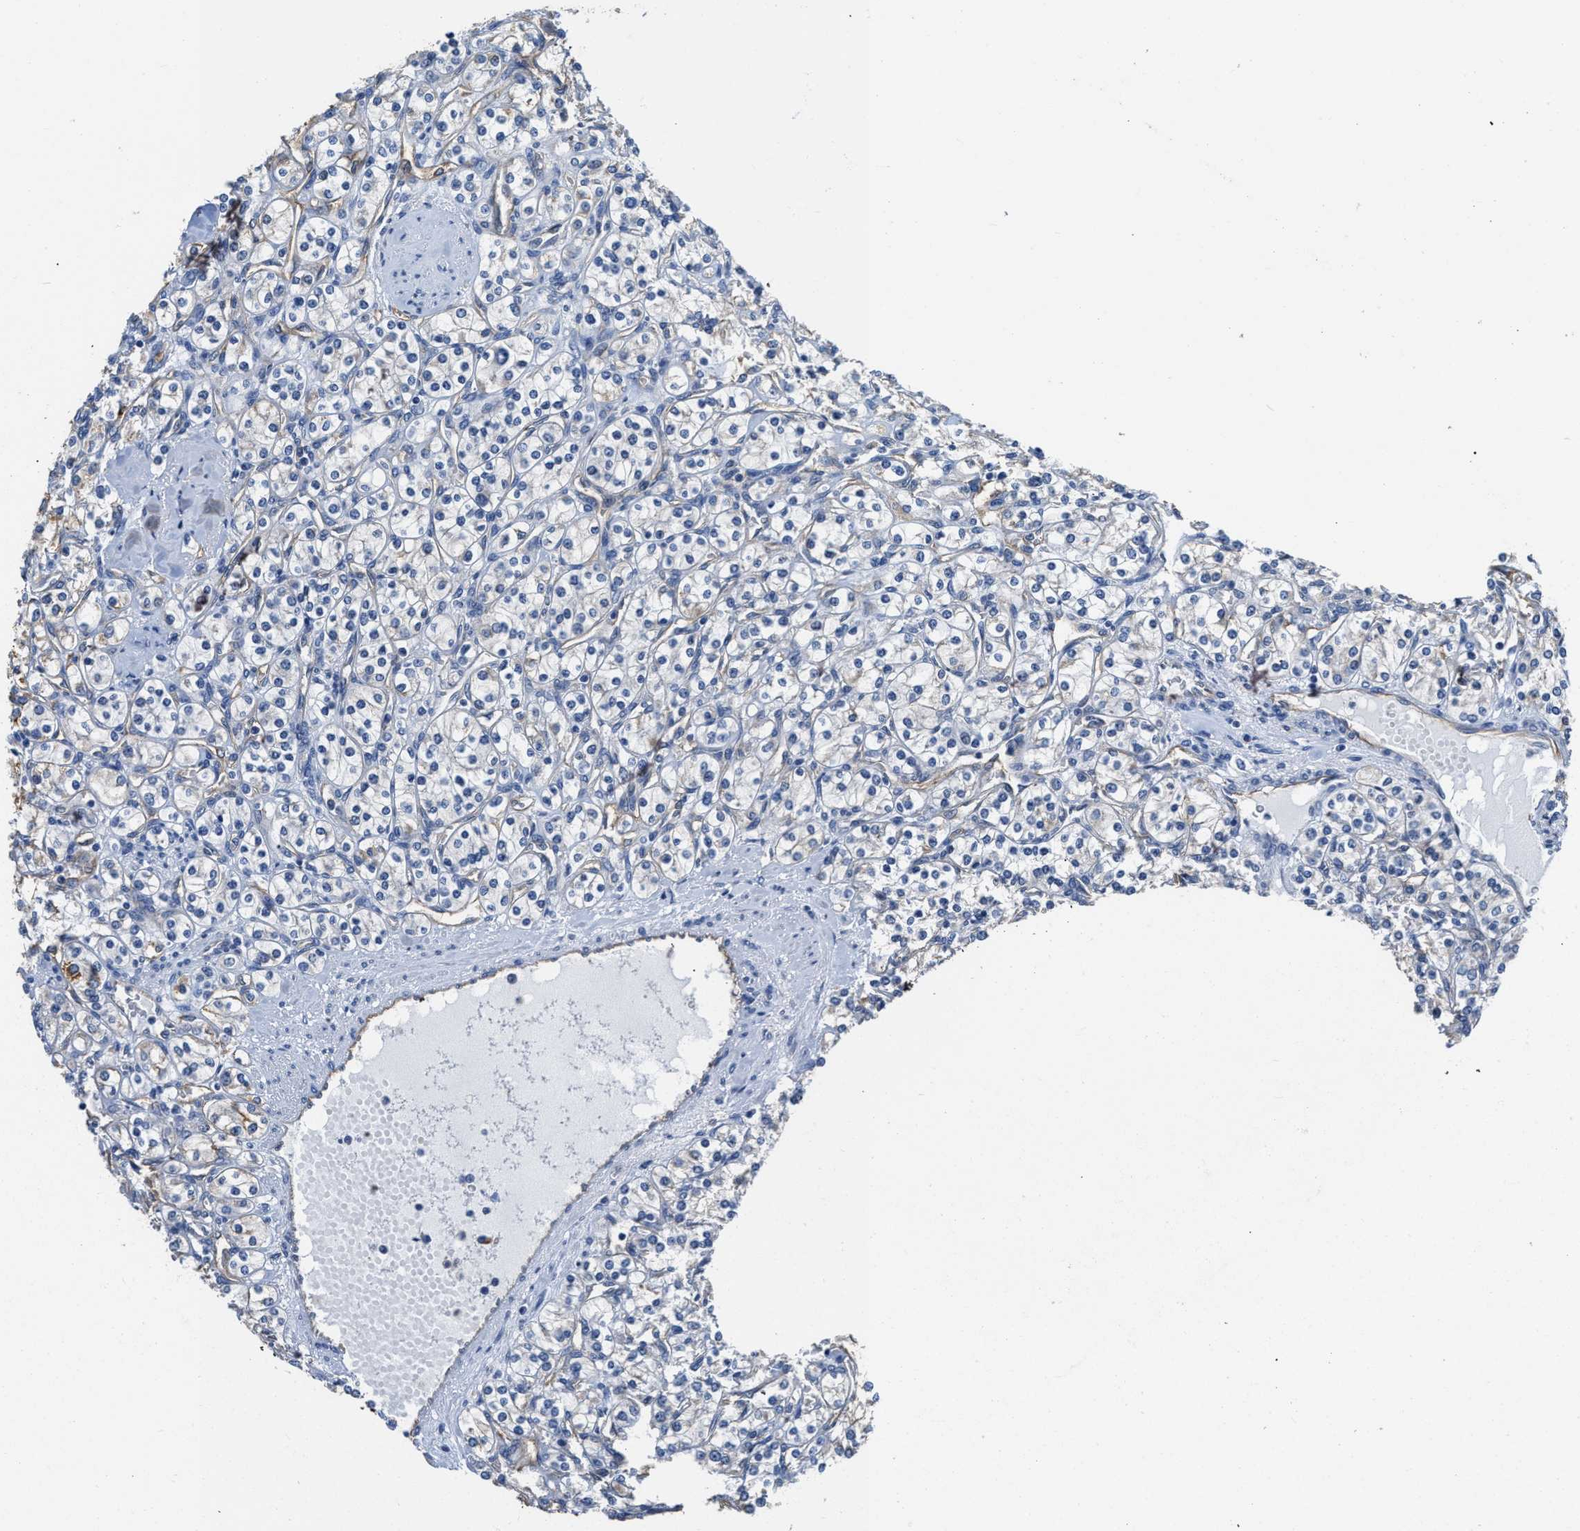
{"staining": {"intensity": "negative", "quantity": "none", "location": "none"}, "tissue": "renal cancer", "cell_type": "Tumor cells", "image_type": "cancer", "snomed": [{"axis": "morphology", "description": "Adenocarcinoma, NOS"}, {"axis": "topography", "description": "Kidney"}], "caption": "Renal adenocarcinoma stained for a protein using IHC shows no expression tumor cells.", "gene": "C22orf42", "patient": {"sex": "male", "age": 77}}